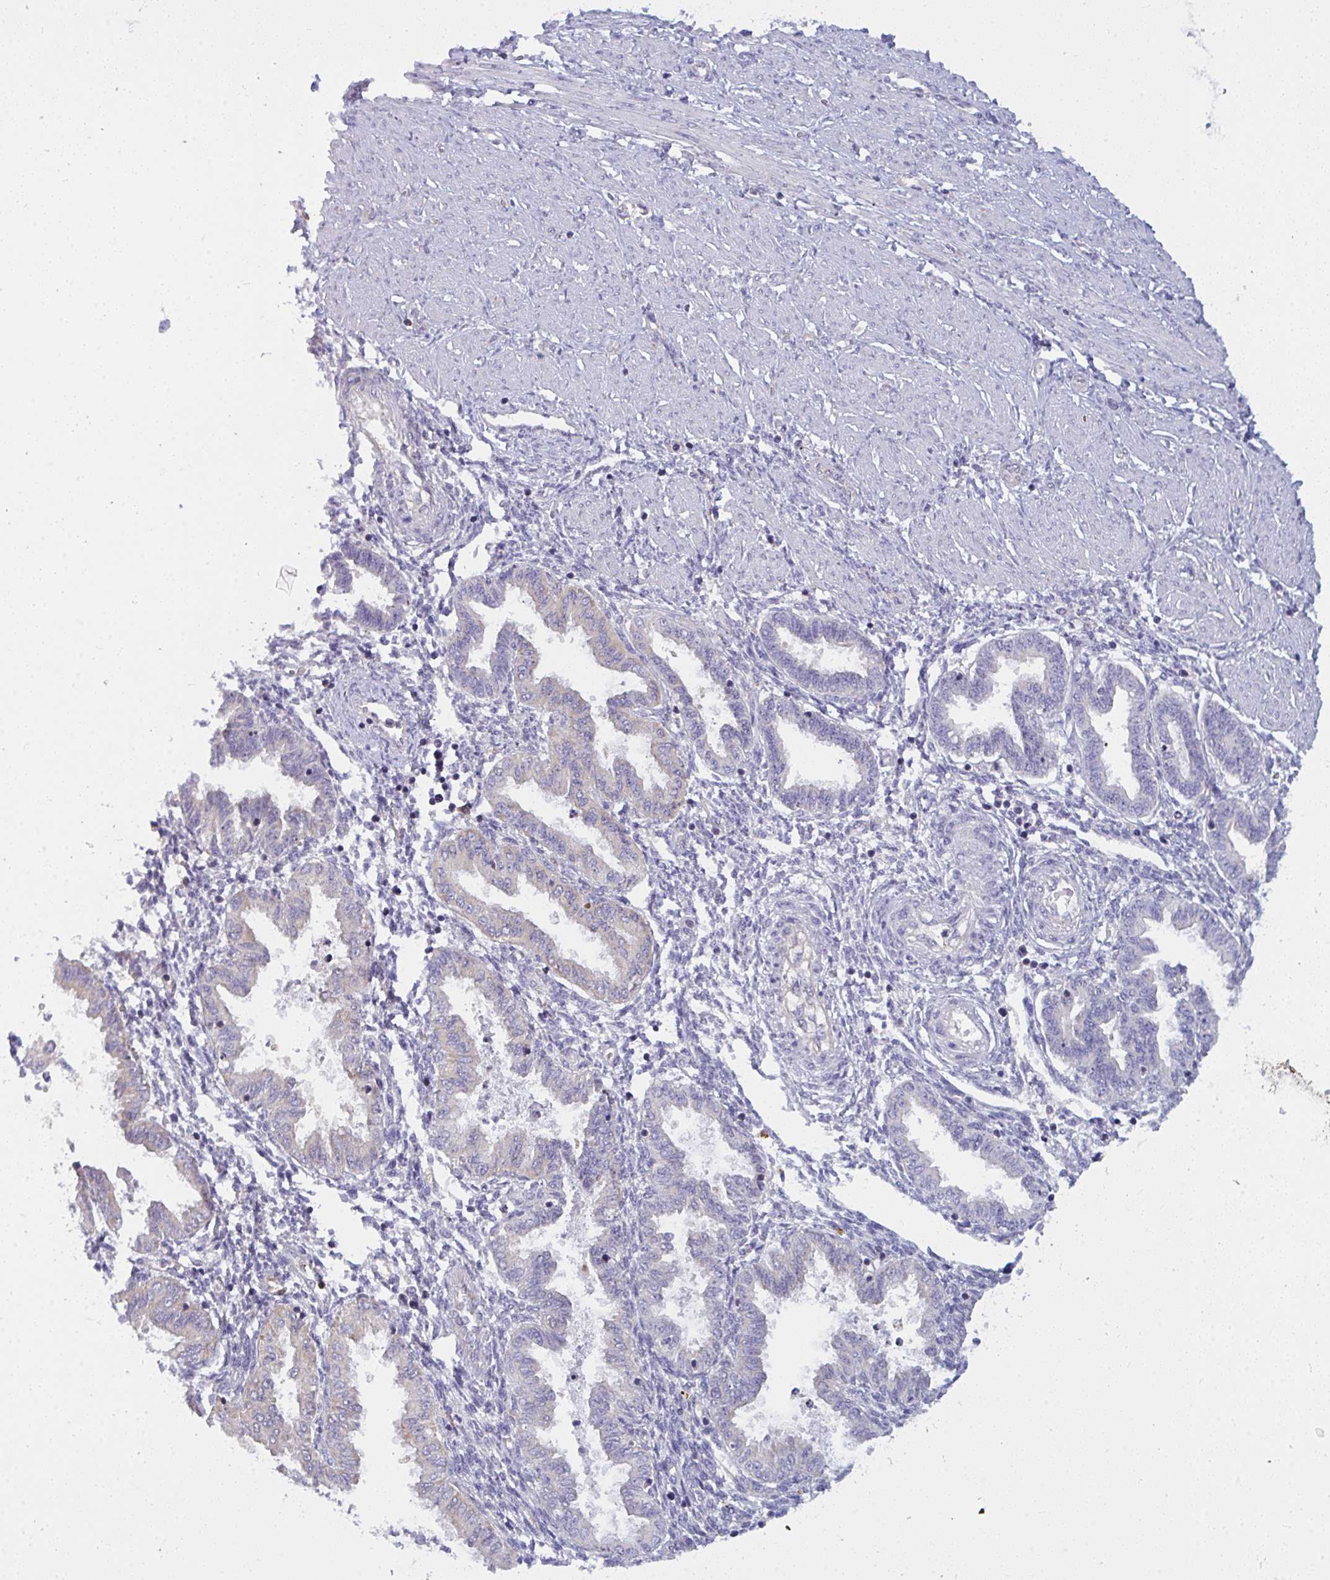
{"staining": {"intensity": "negative", "quantity": "none", "location": "none"}, "tissue": "endometrium", "cell_type": "Cells in endometrial stroma", "image_type": "normal", "snomed": [{"axis": "morphology", "description": "Normal tissue, NOS"}, {"axis": "topography", "description": "Endometrium"}], "caption": "DAB (3,3'-diaminobenzidine) immunohistochemical staining of normal endometrium demonstrates no significant staining in cells in endometrial stroma.", "gene": "SLC30A6", "patient": {"sex": "female", "age": 33}}